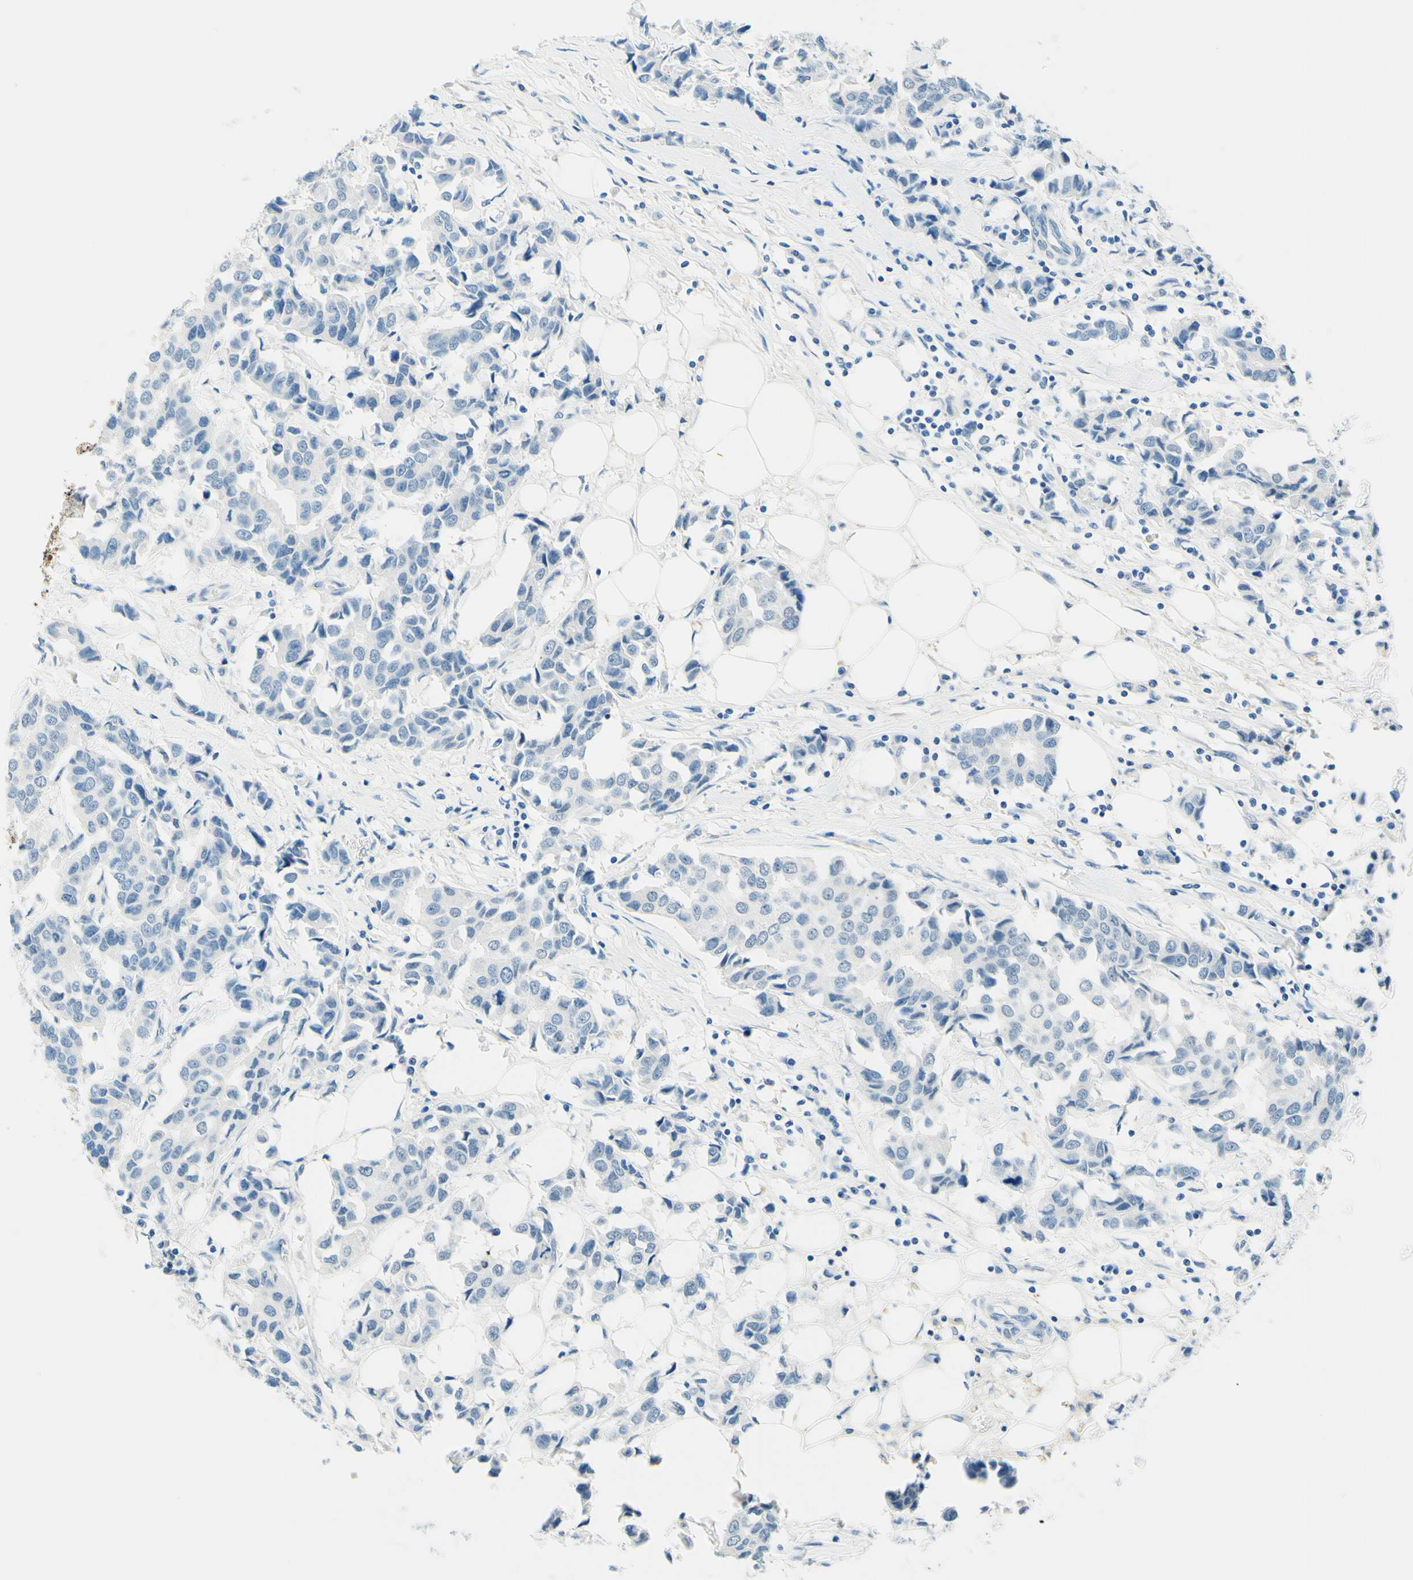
{"staining": {"intensity": "negative", "quantity": "none", "location": "none"}, "tissue": "breast cancer", "cell_type": "Tumor cells", "image_type": "cancer", "snomed": [{"axis": "morphology", "description": "Duct carcinoma"}, {"axis": "topography", "description": "Breast"}], "caption": "Human breast infiltrating ductal carcinoma stained for a protein using IHC displays no staining in tumor cells.", "gene": "PASD1", "patient": {"sex": "female", "age": 80}}